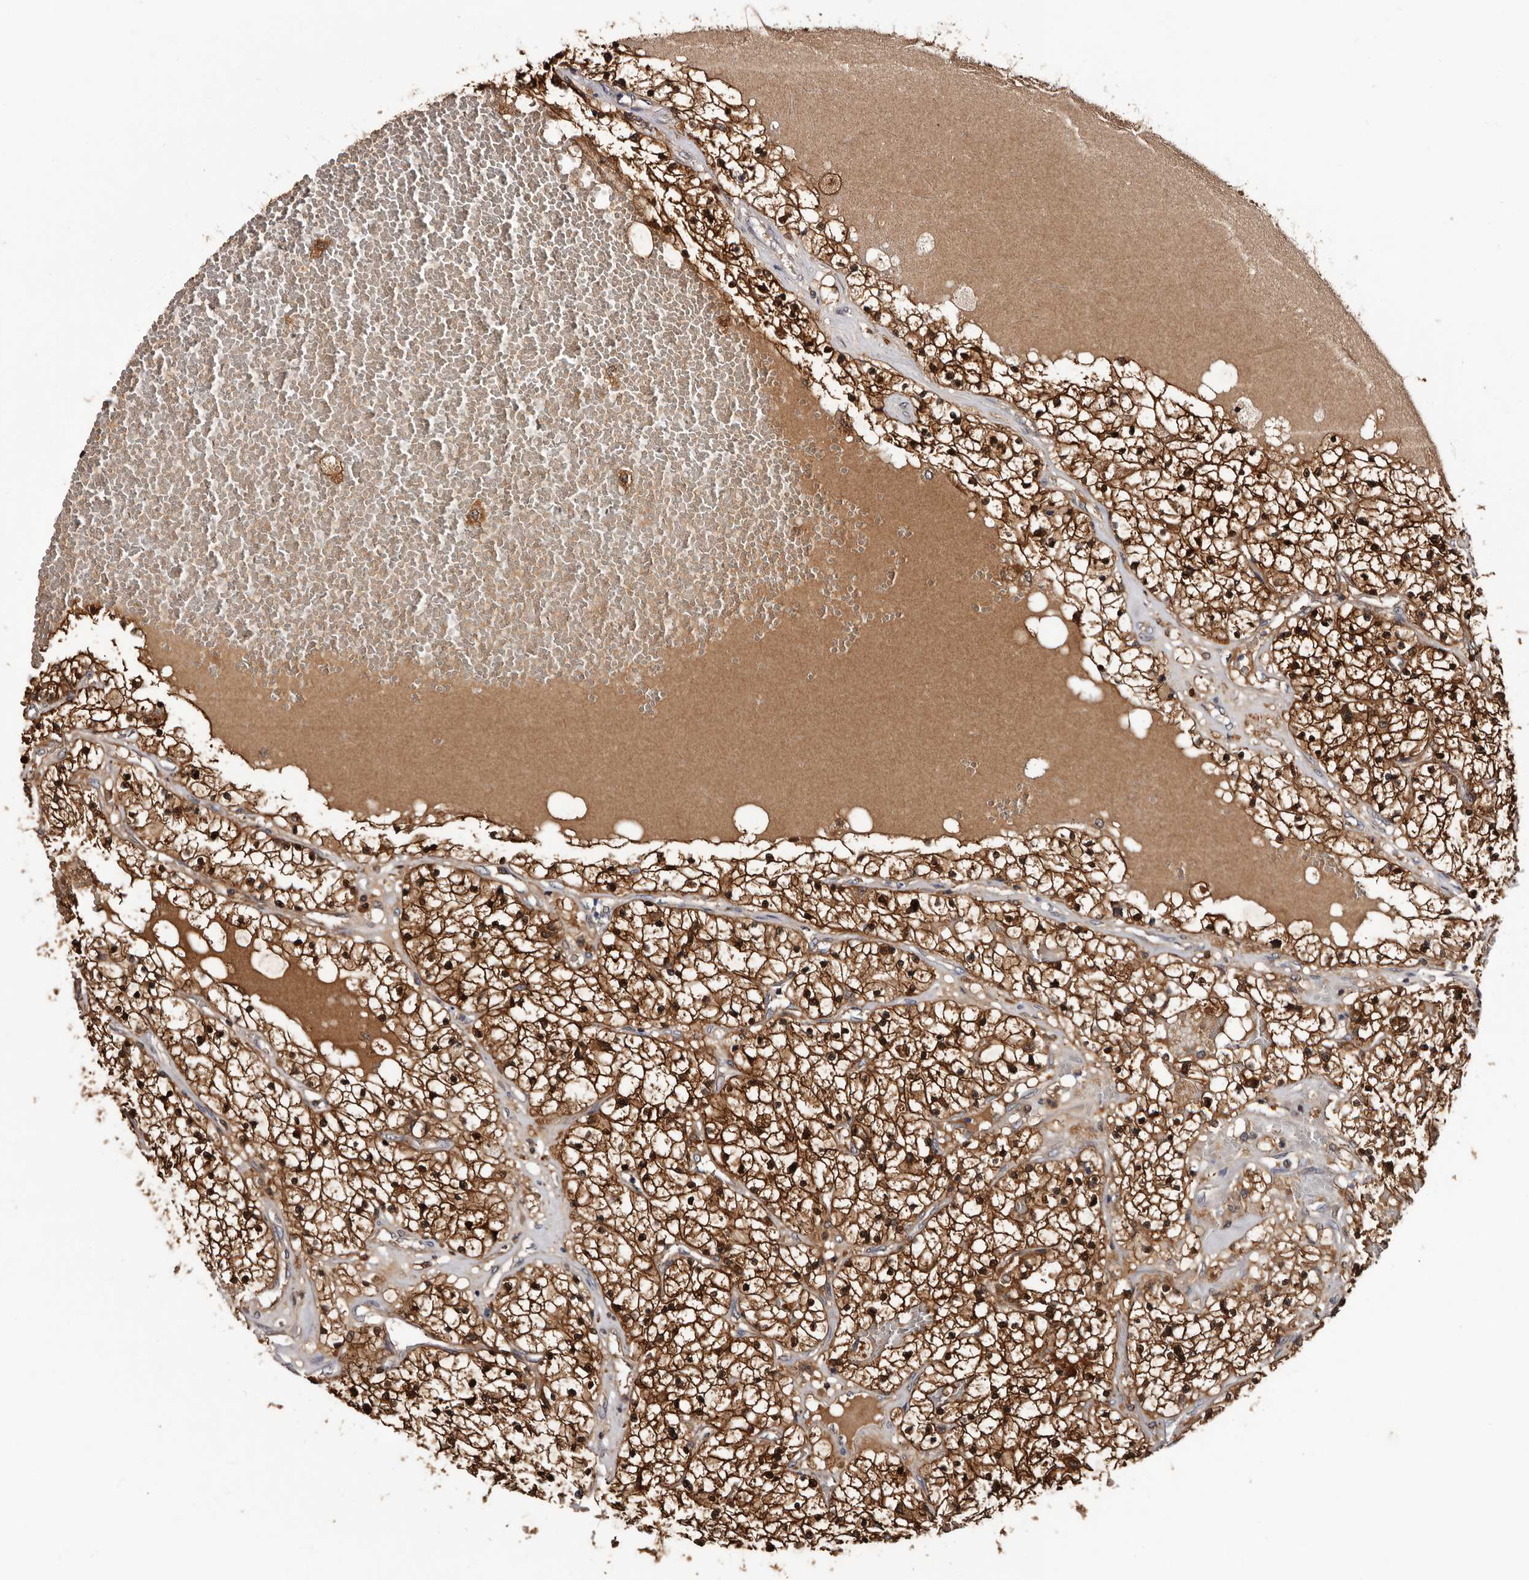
{"staining": {"intensity": "strong", "quantity": ">75%", "location": "cytoplasmic/membranous,nuclear"}, "tissue": "renal cancer", "cell_type": "Tumor cells", "image_type": "cancer", "snomed": [{"axis": "morphology", "description": "Normal tissue, NOS"}, {"axis": "morphology", "description": "Adenocarcinoma, NOS"}, {"axis": "topography", "description": "Kidney"}], "caption": "Renal adenocarcinoma tissue demonstrates strong cytoplasmic/membranous and nuclear positivity in about >75% of tumor cells The staining was performed using DAB to visualize the protein expression in brown, while the nuclei were stained in blue with hematoxylin (Magnification: 20x).", "gene": "DNPH1", "patient": {"sex": "male", "age": 68}}